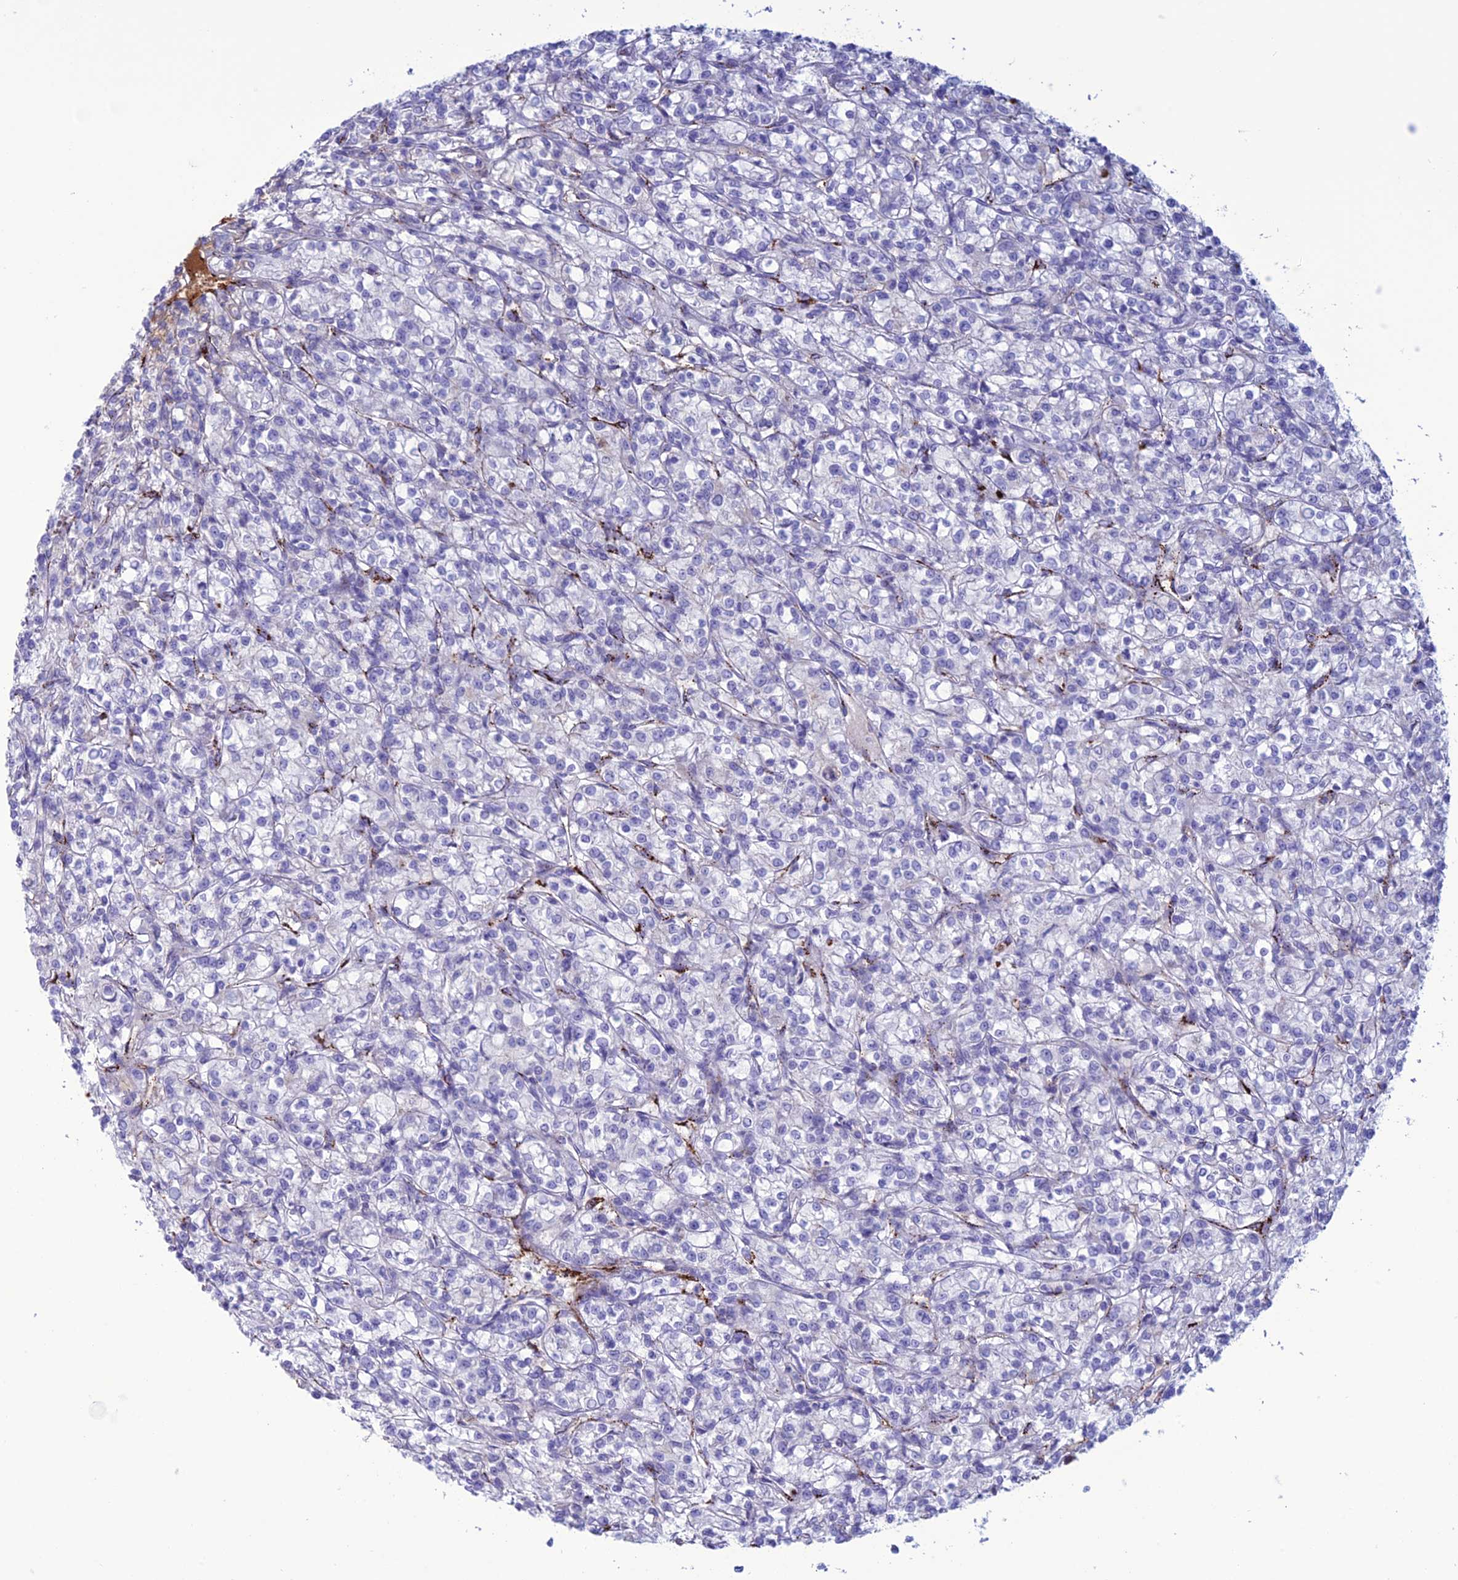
{"staining": {"intensity": "negative", "quantity": "none", "location": "none"}, "tissue": "renal cancer", "cell_type": "Tumor cells", "image_type": "cancer", "snomed": [{"axis": "morphology", "description": "Adenocarcinoma, NOS"}, {"axis": "topography", "description": "Kidney"}], "caption": "Immunohistochemistry (IHC) of renal cancer (adenocarcinoma) reveals no staining in tumor cells. (DAB (3,3'-diaminobenzidine) immunohistochemistry (IHC) with hematoxylin counter stain).", "gene": "CDC42EP5", "patient": {"sex": "female", "age": 59}}